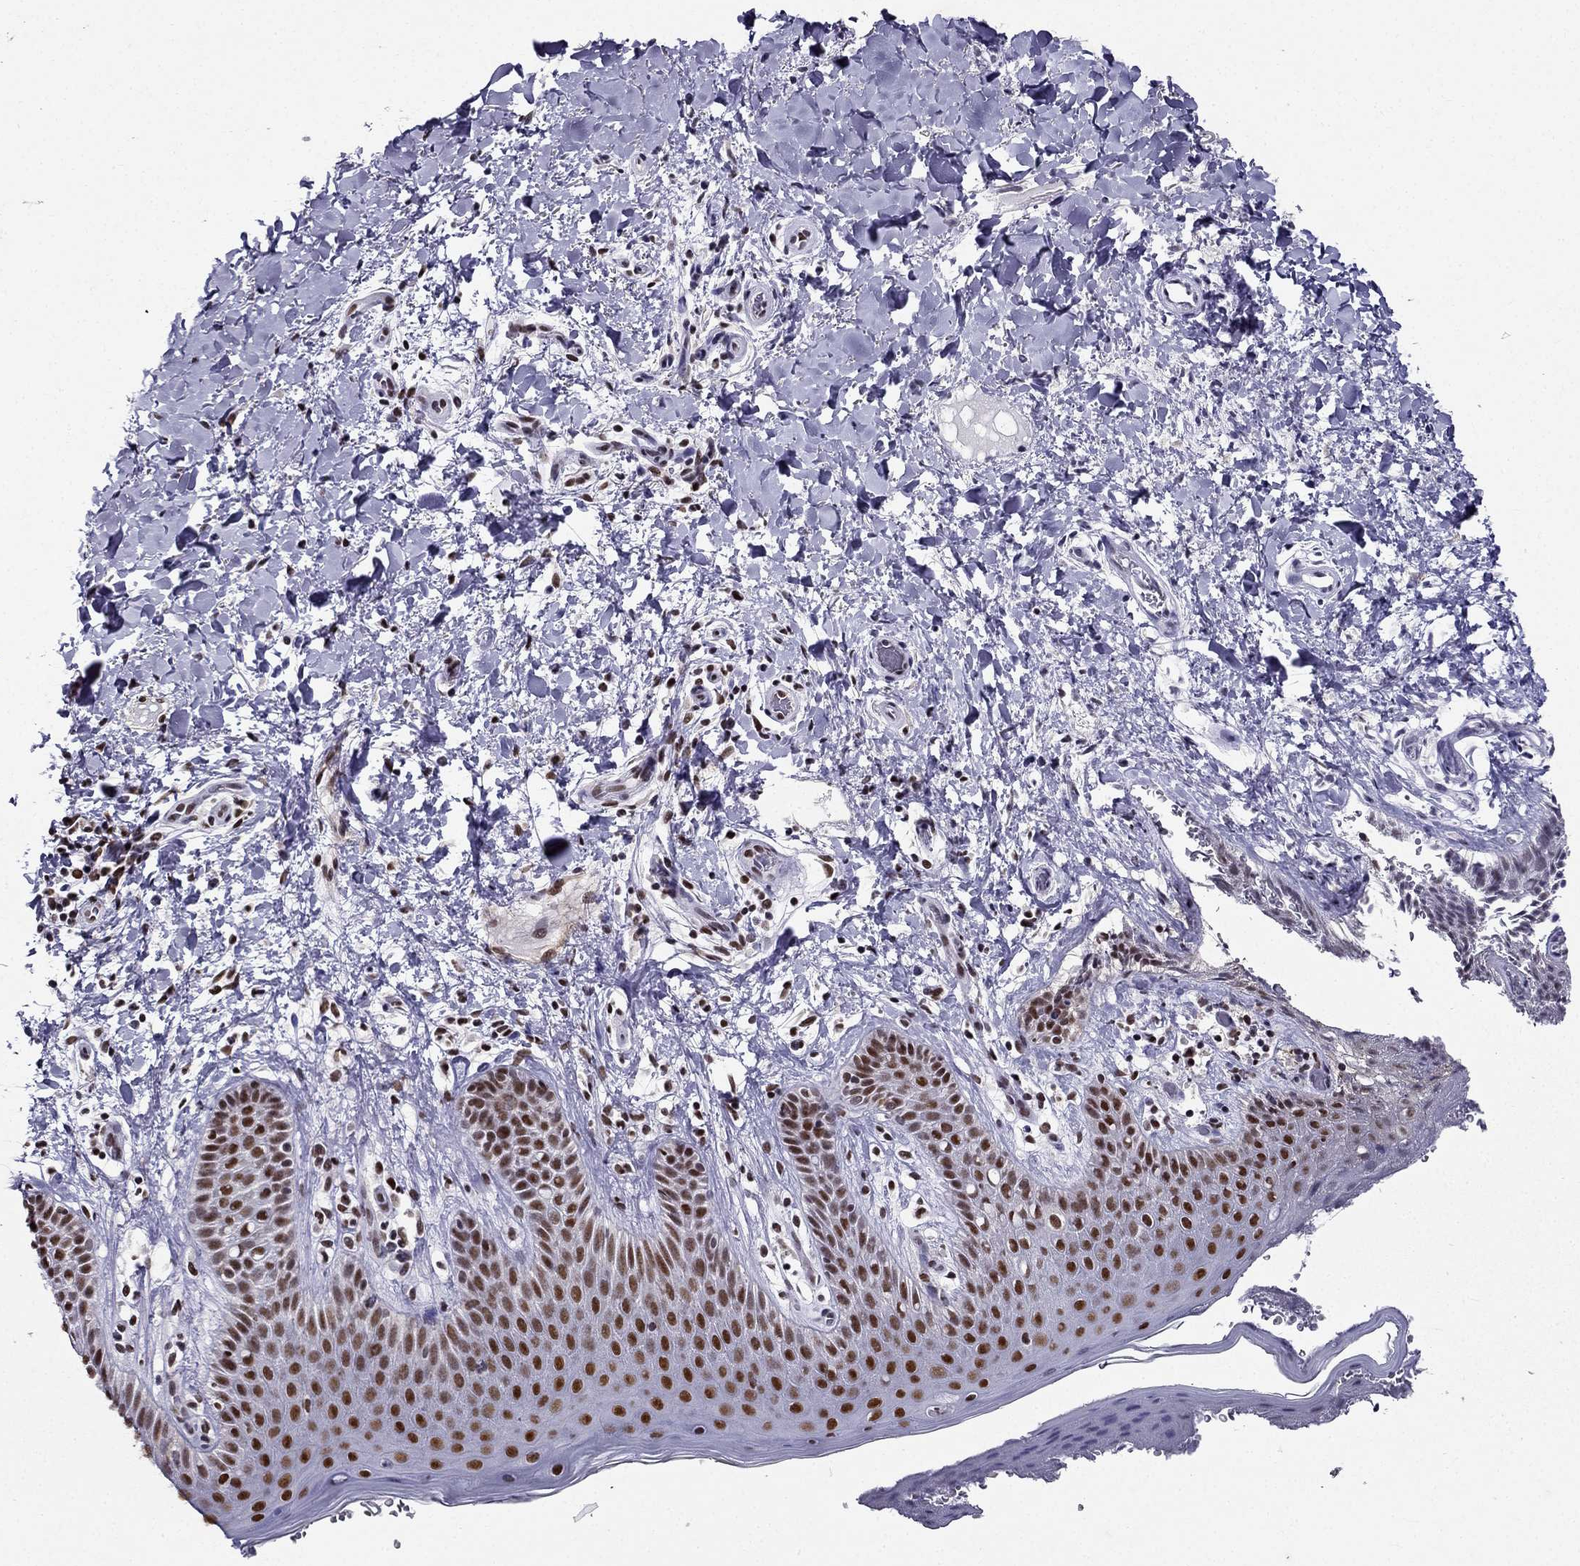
{"staining": {"intensity": "strong", "quantity": "25%-75%", "location": "nuclear"}, "tissue": "skin", "cell_type": "Epidermal cells", "image_type": "normal", "snomed": [{"axis": "morphology", "description": "Normal tissue, NOS"}, {"axis": "topography", "description": "Anal"}], "caption": "Immunohistochemical staining of normal skin displays 25%-75% levels of strong nuclear protein staining in about 25%-75% of epidermal cells. (DAB IHC, brown staining for protein, blue staining for nuclei).", "gene": "ZNF420", "patient": {"sex": "male", "age": 36}}